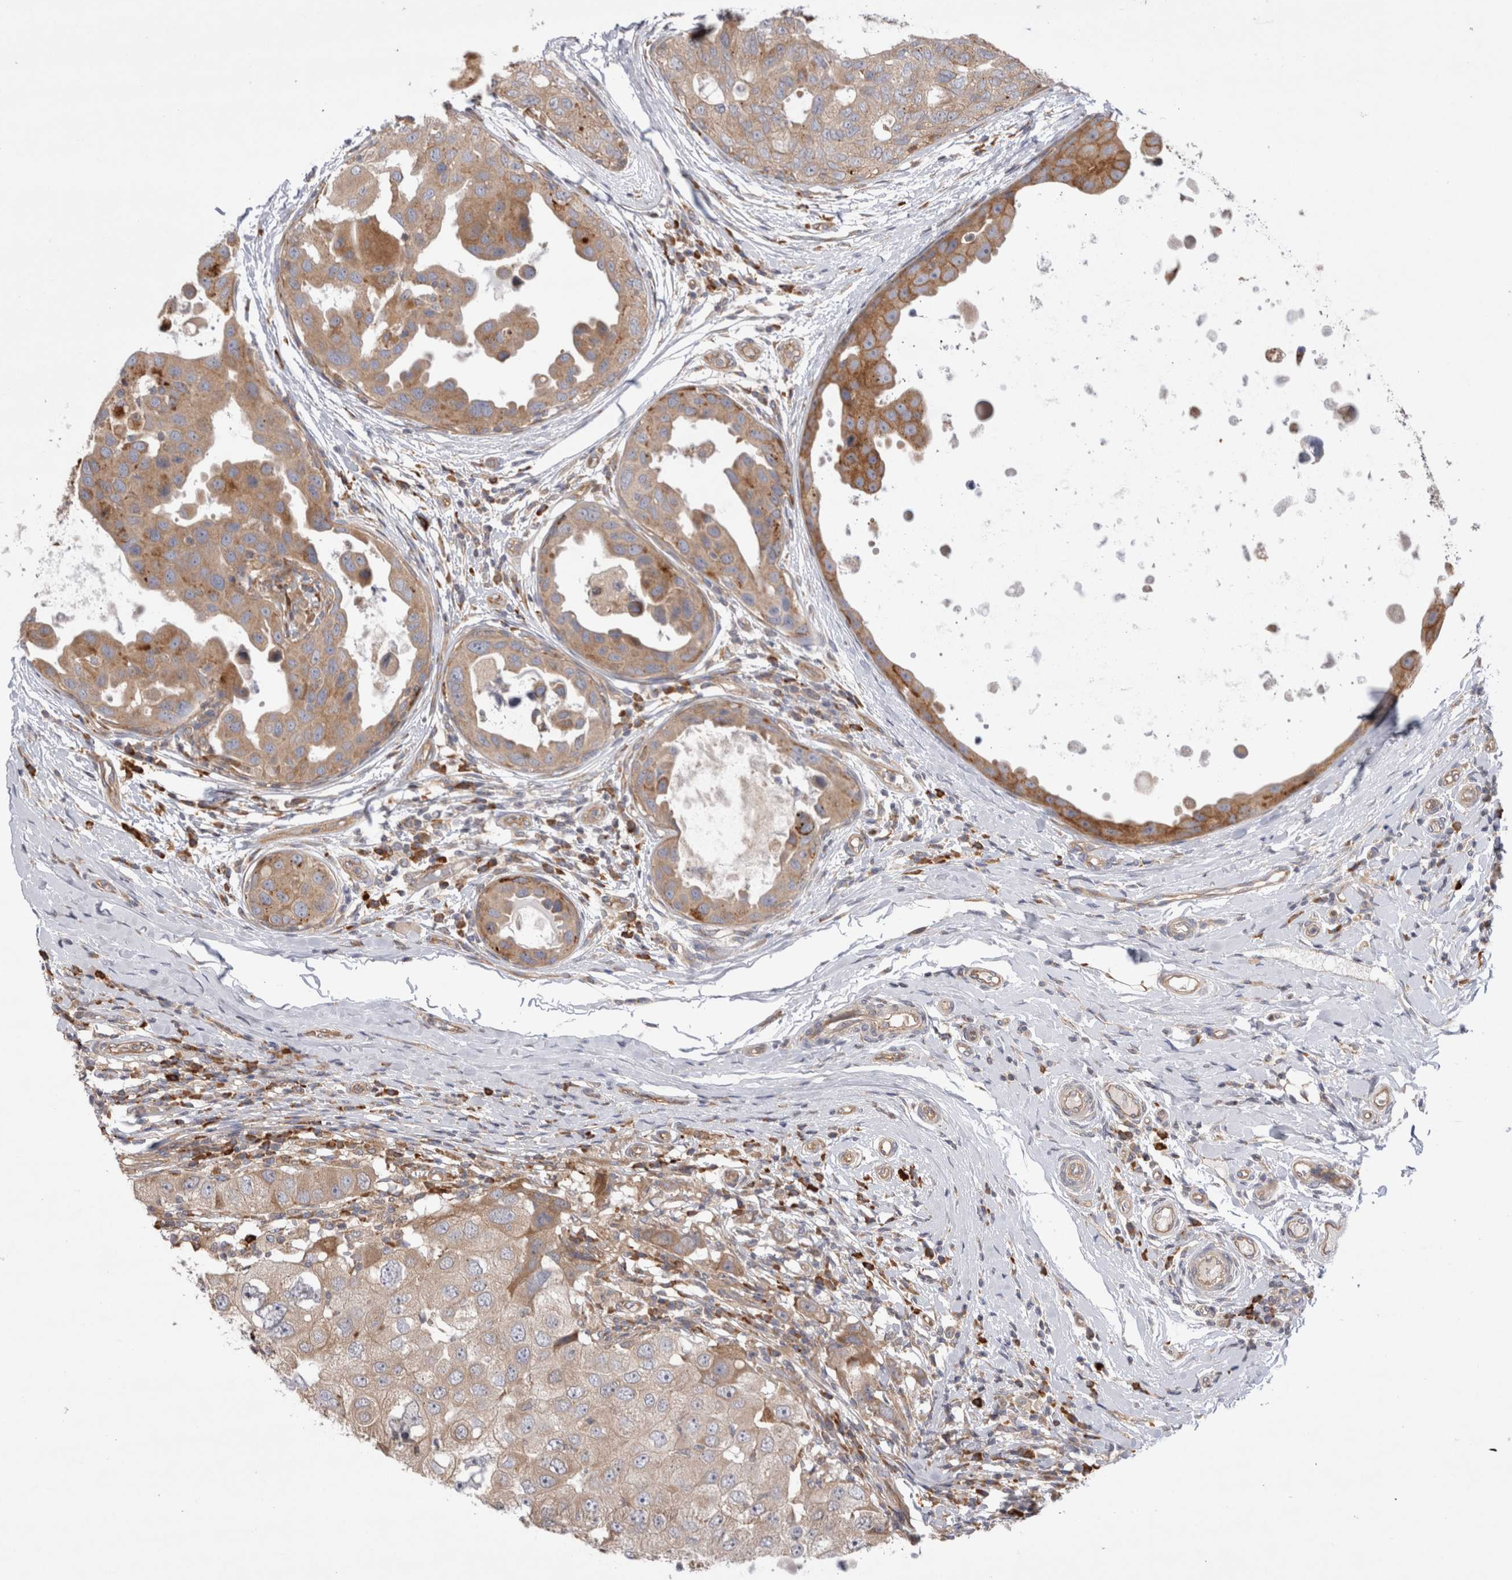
{"staining": {"intensity": "moderate", "quantity": "25%-75%", "location": "cytoplasmic/membranous"}, "tissue": "breast cancer", "cell_type": "Tumor cells", "image_type": "cancer", "snomed": [{"axis": "morphology", "description": "Duct carcinoma"}, {"axis": "topography", "description": "Breast"}], "caption": "Protein staining of breast cancer tissue exhibits moderate cytoplasmic/membranous staining in about 25%-75% of tumor cells. (Brightfield microscopy of DAB IHC at high magnification).", "gene": "PDCD10", "patient": {"sex": "female", "age": 27}}